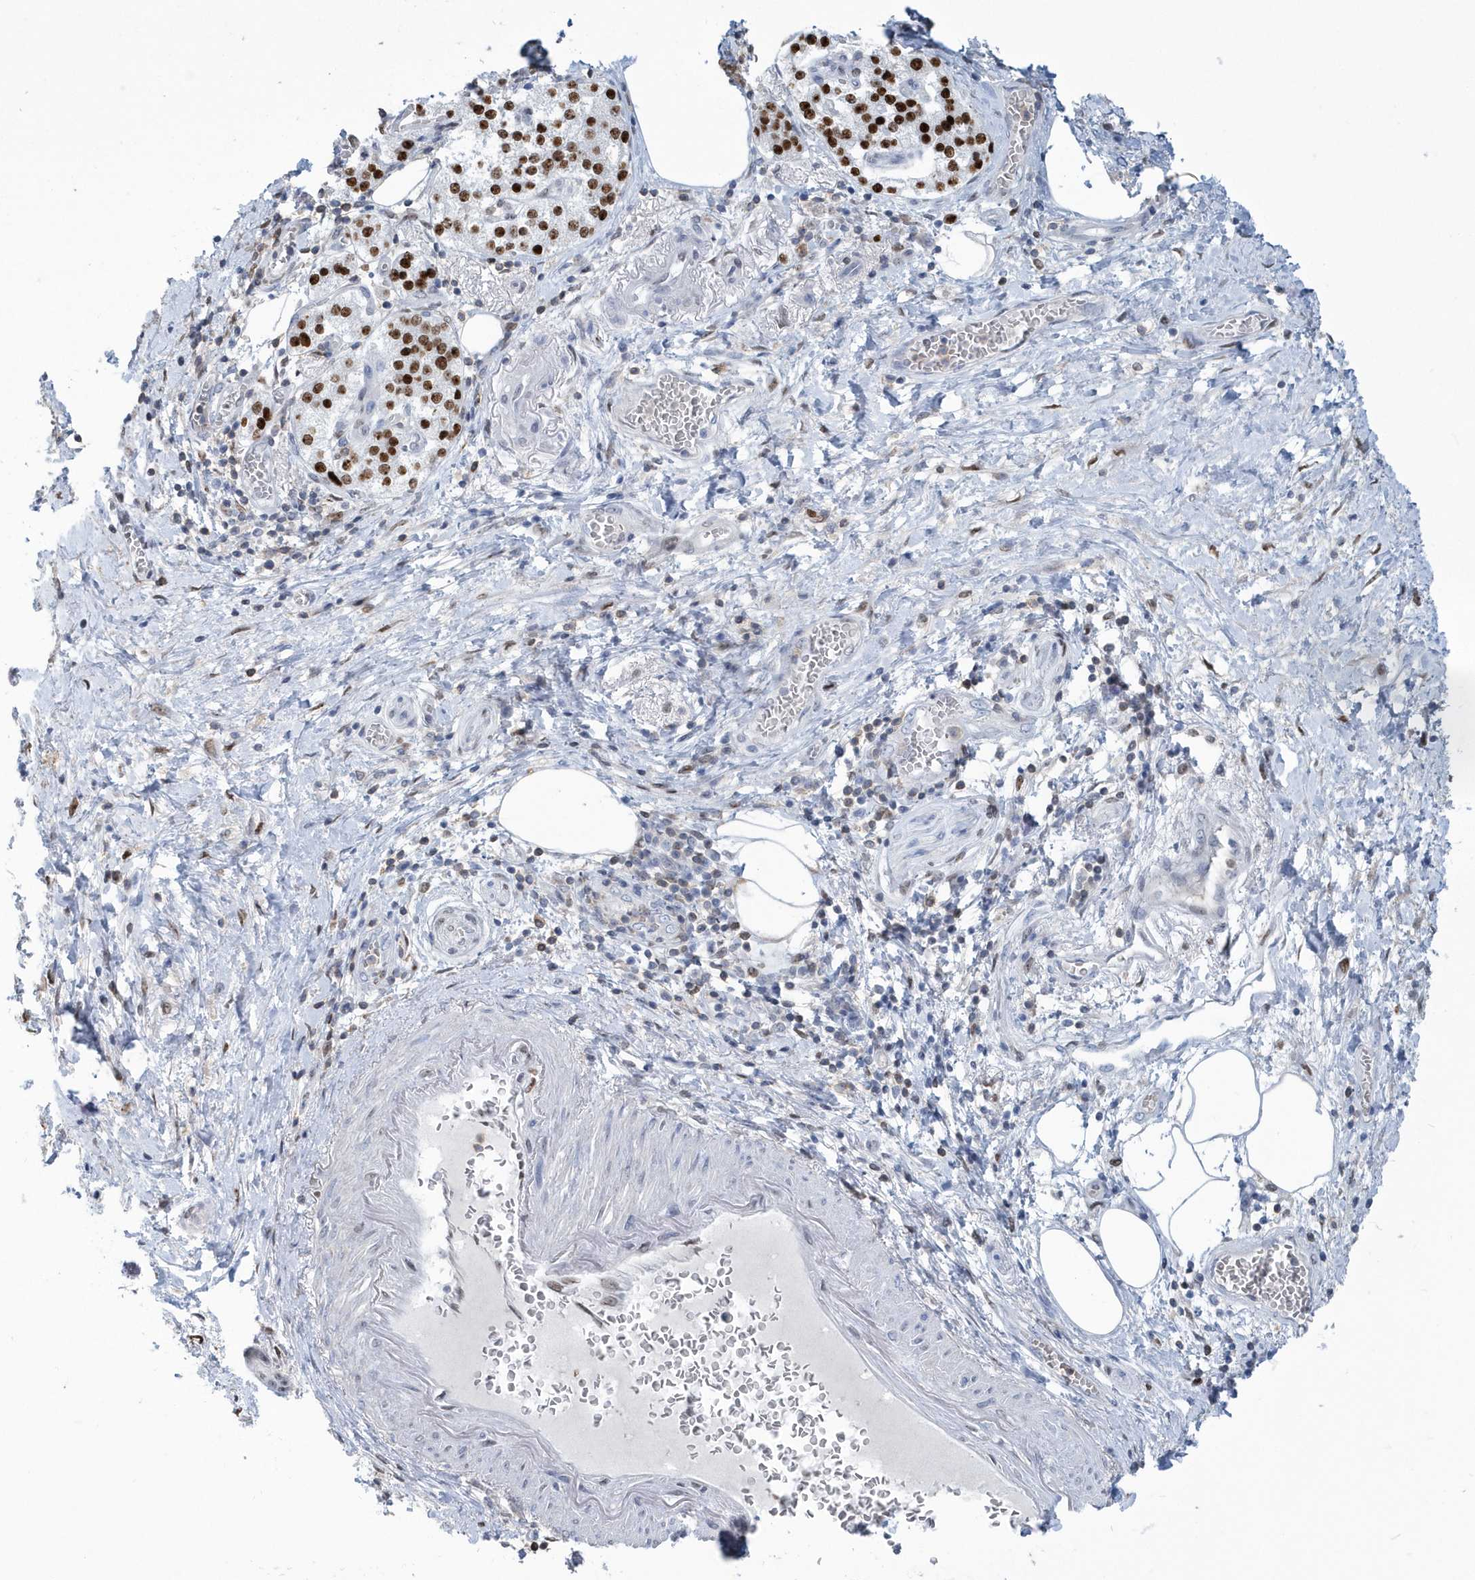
{"staining": {"intensity": "strong", "quantity": ">75%", "location": "nuclear"}, "tissue": "pancreatic cancer", "cell_type": "Tumor cells", "image_type": "cancer", "snomed": [{"axis": "morphology", "description": "Normal tissue, NOS"}, {"axis": "morphology", "description": "Adenocarcinoma, NOS"}, {"axis": "topography", "description": "Pancreas"}], "caption": "Strong nuclear protein expression is present in about >75% of tumor cells in adenocarcinoma (pancreatic).", "gene": "MACROH2A2", "patient": {"sex": "female", "age": 68}}